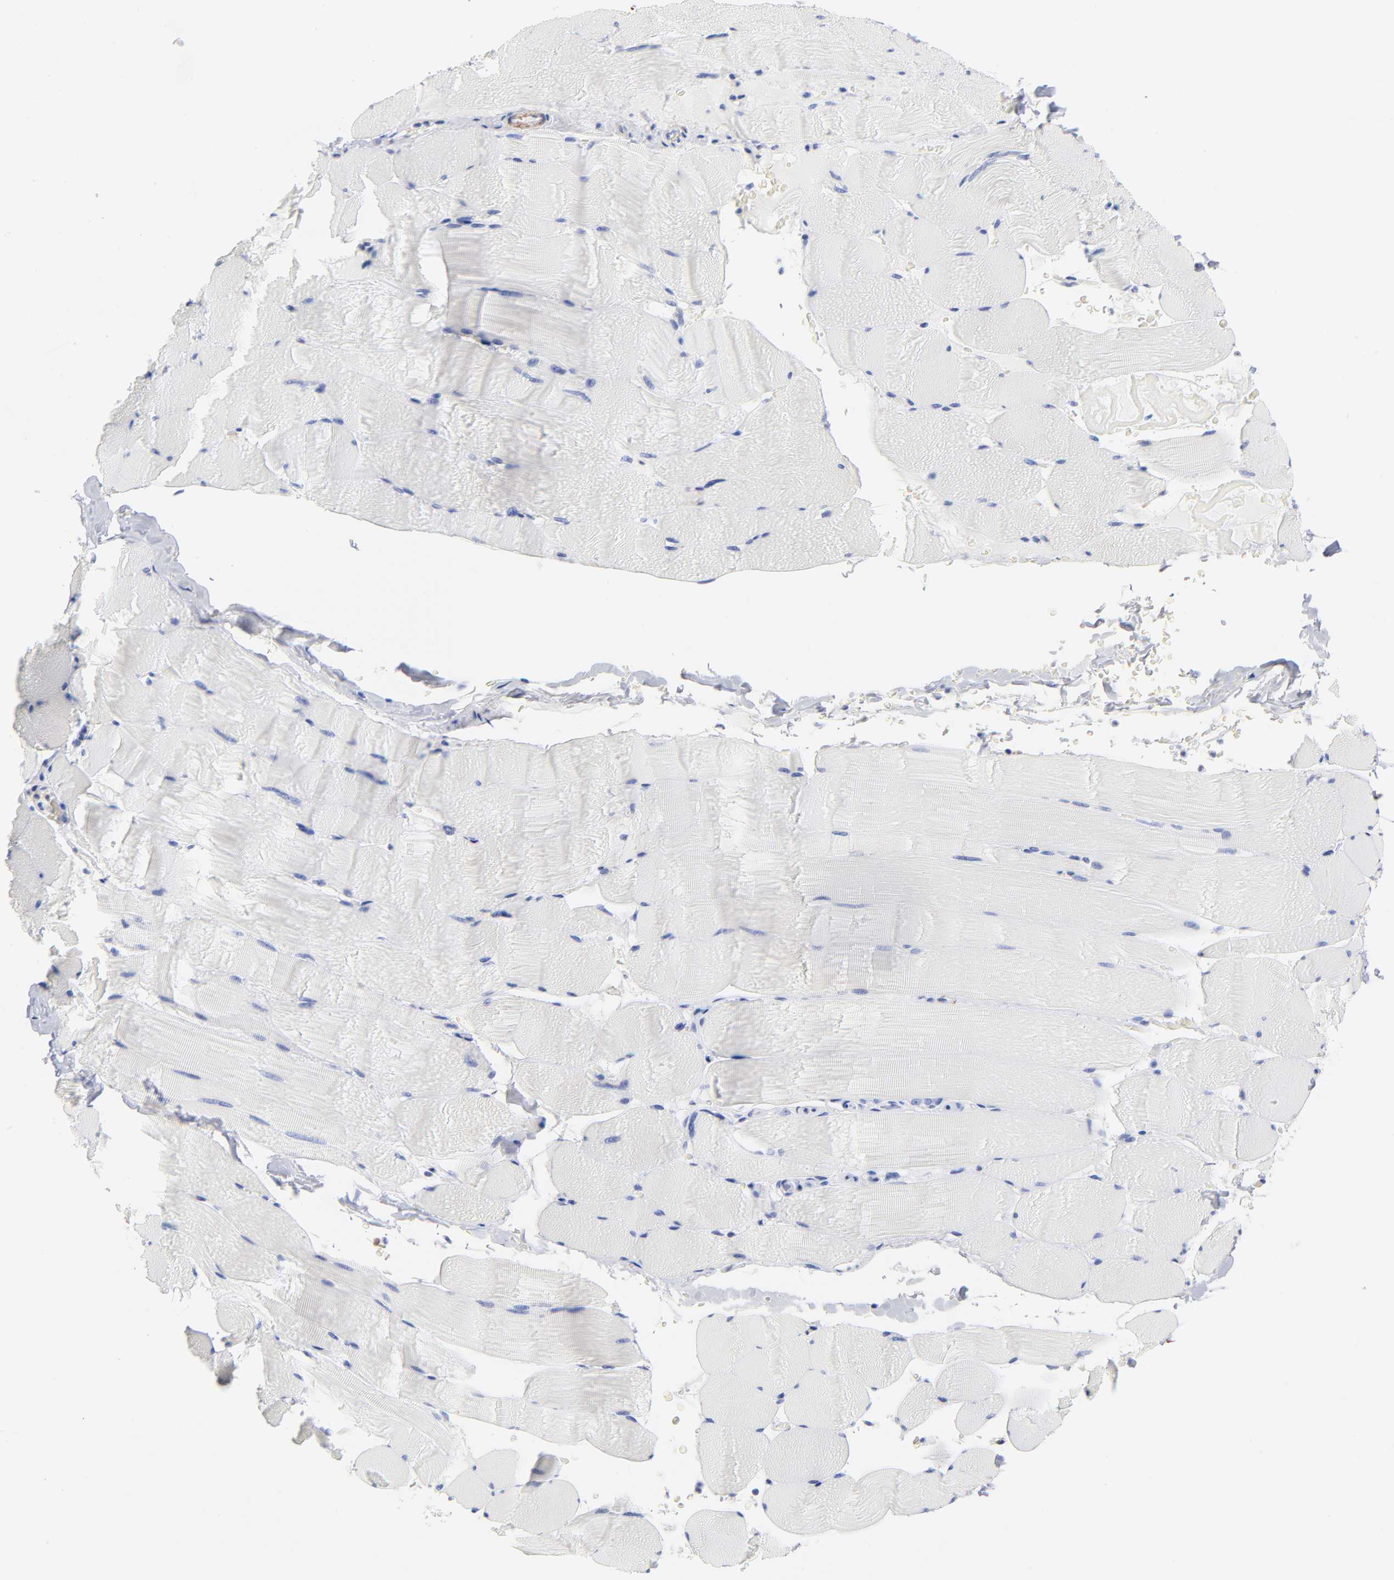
{"staining": {"intensity": "negative", "quantity": "none", "location": "none"}, "tissue": "skeletal muscle", "cell_type": "Myocytes", "image_type": "normal", "snomed": [{"axis": "morphology", "description": "Normal tissue, NOS"}, {"axis": "topography", "description": "Skeletal muscle"}], "caption": "A micrograph of human skeletal muscle is negative for staining in myocytes. (Brightfield microscopy of DAB immunohistochemistry at high magnification).", "gene": "AGTR1", "patient": {"sex": "male", "age": 62}}